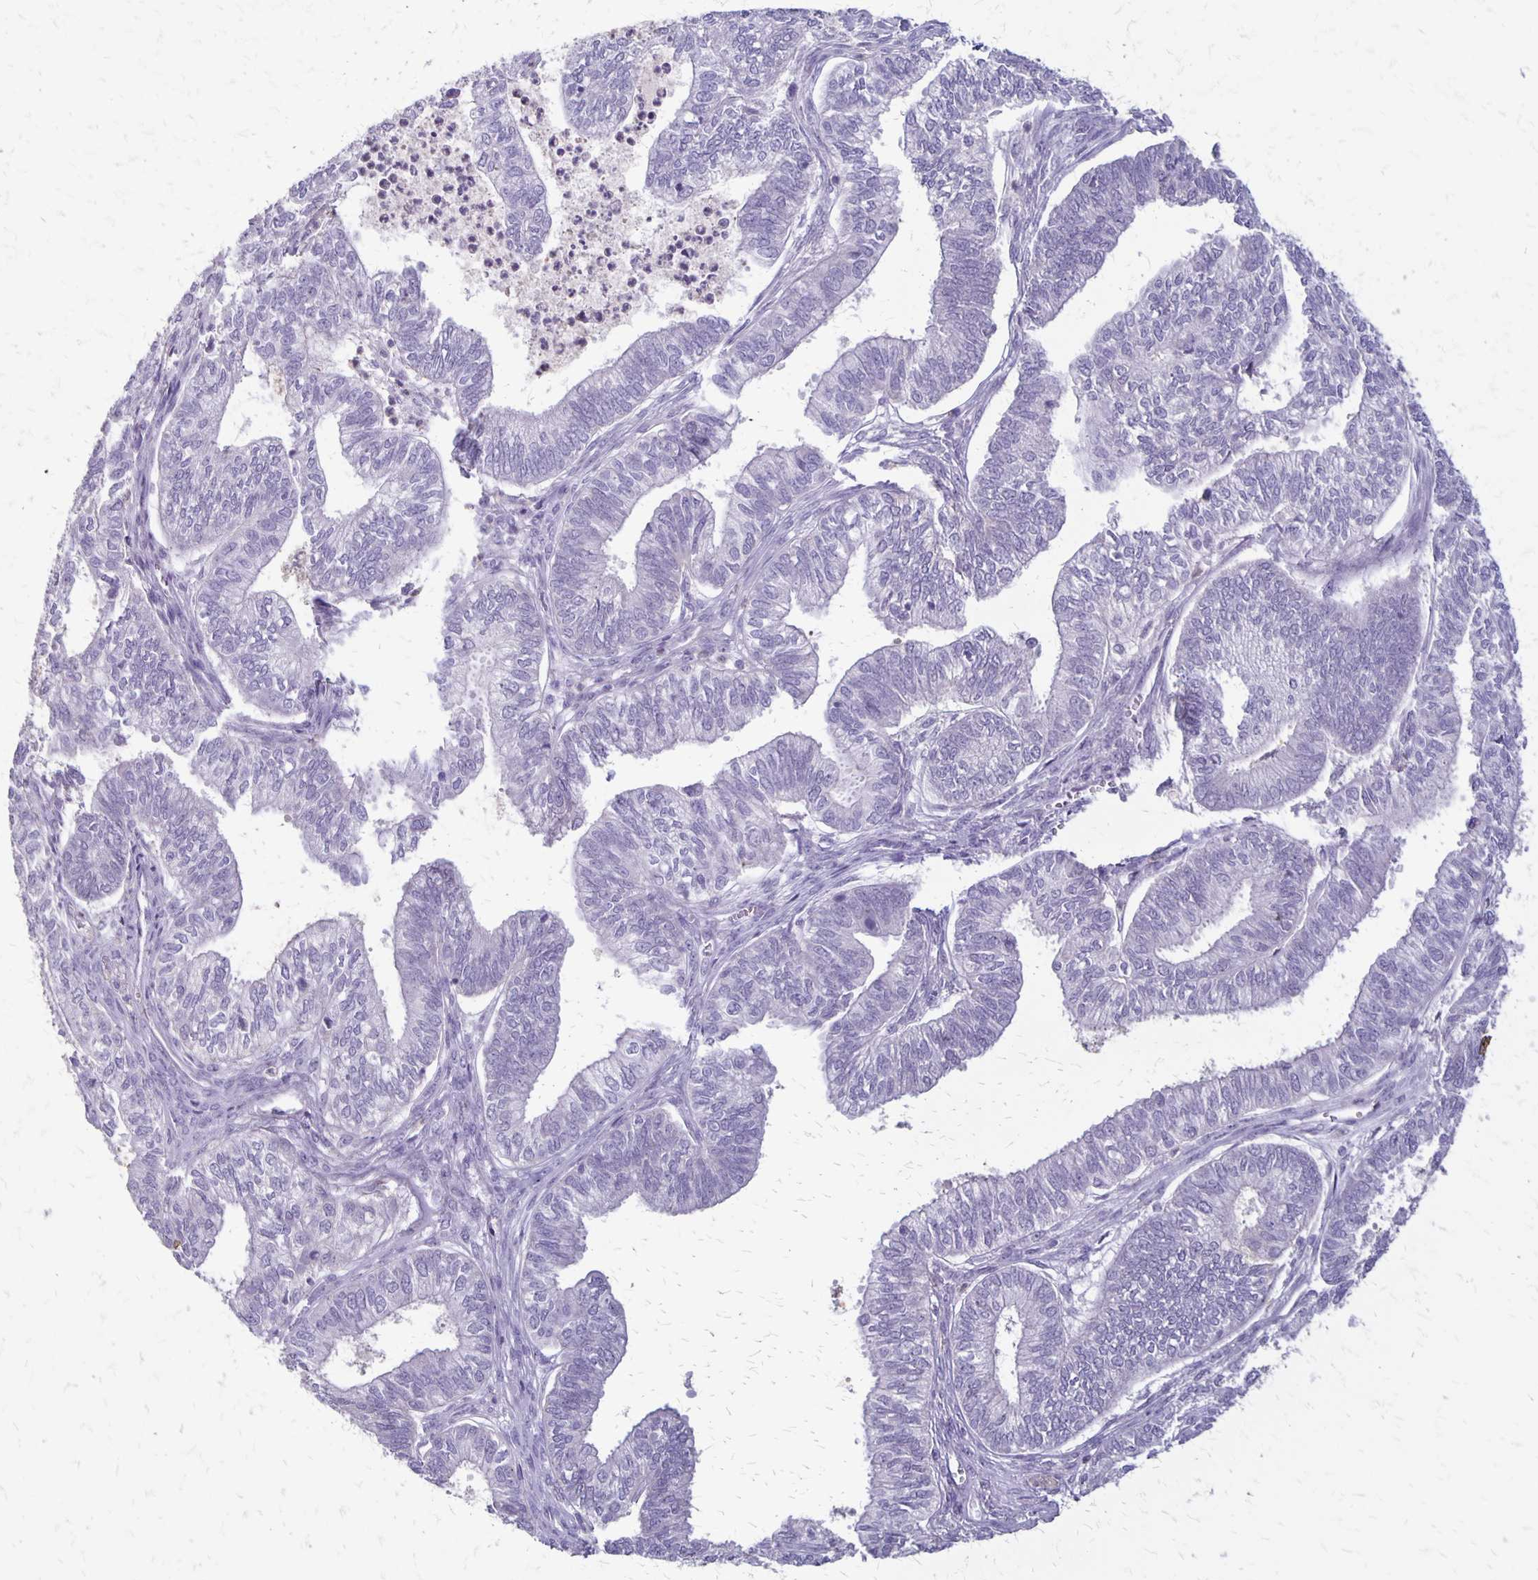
{"staining": {"intensity": "negative", "quantity": "none", "location": "none"}, "tissue": "ovarian cancer", "cell_type": "Tumor cells", "image_type": "cancer", "snomed": [{"axis": "morphology", "description": "Carcinoma, endometroid"}, {"axis": "topography", "description": "Ovary"}], "caption": "A high-resolution image shows immunohistochemistry (IHC) staining of ovarian cancer (endometroid carcinoma), which displays no significant staining in tumor cells.", "gene": "SEPTIN5", "patient": {"sex": "female", "age": 64}}